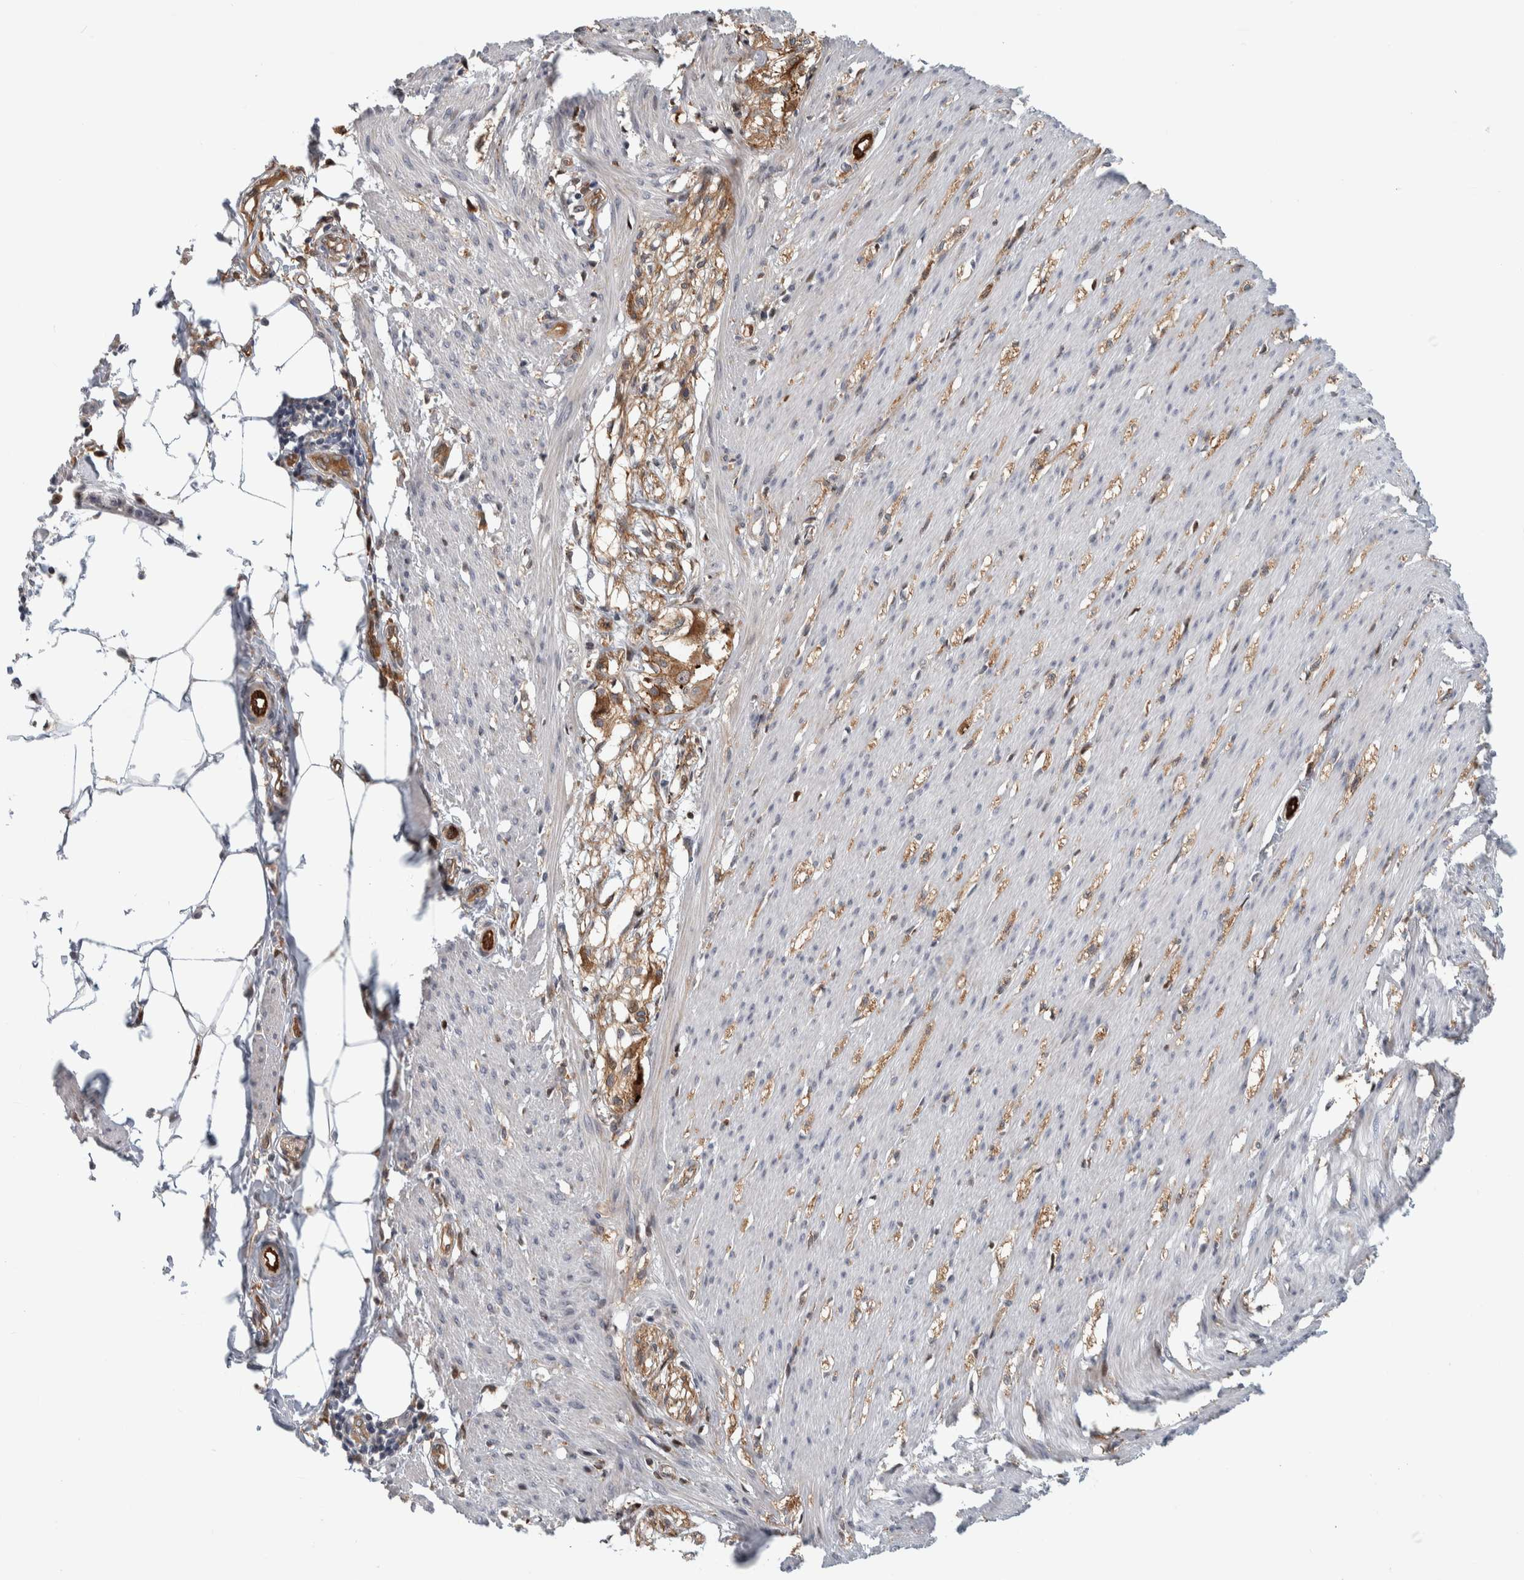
{"staining": {"intensity": "weak", "quantity": "25%-75%", "location": "cytoplasmic/membranous,nuclear"}, "tissue": "smooth muscle", "cell_type": "Smooth muscle cells", "image_type": "normal", "snomed": [{"axis": "morphology", "description": "Normal tissue, NOS"}, {"axis": "morphology", "description": "Adenocarcinoma, NOS"}, {"axis": "topography", "description": "Smooth muscle"}, {"axis": "topography", "description": "Colon"}], "caption": "Protein staining exhibits weak cytoplasmic/membranous,nuclear staining in approximately 25%-75% of smooth muscle cells in normal smooth muscle.", "gene": "MSL1", "patient": {"sex": "male", "age": 14}}